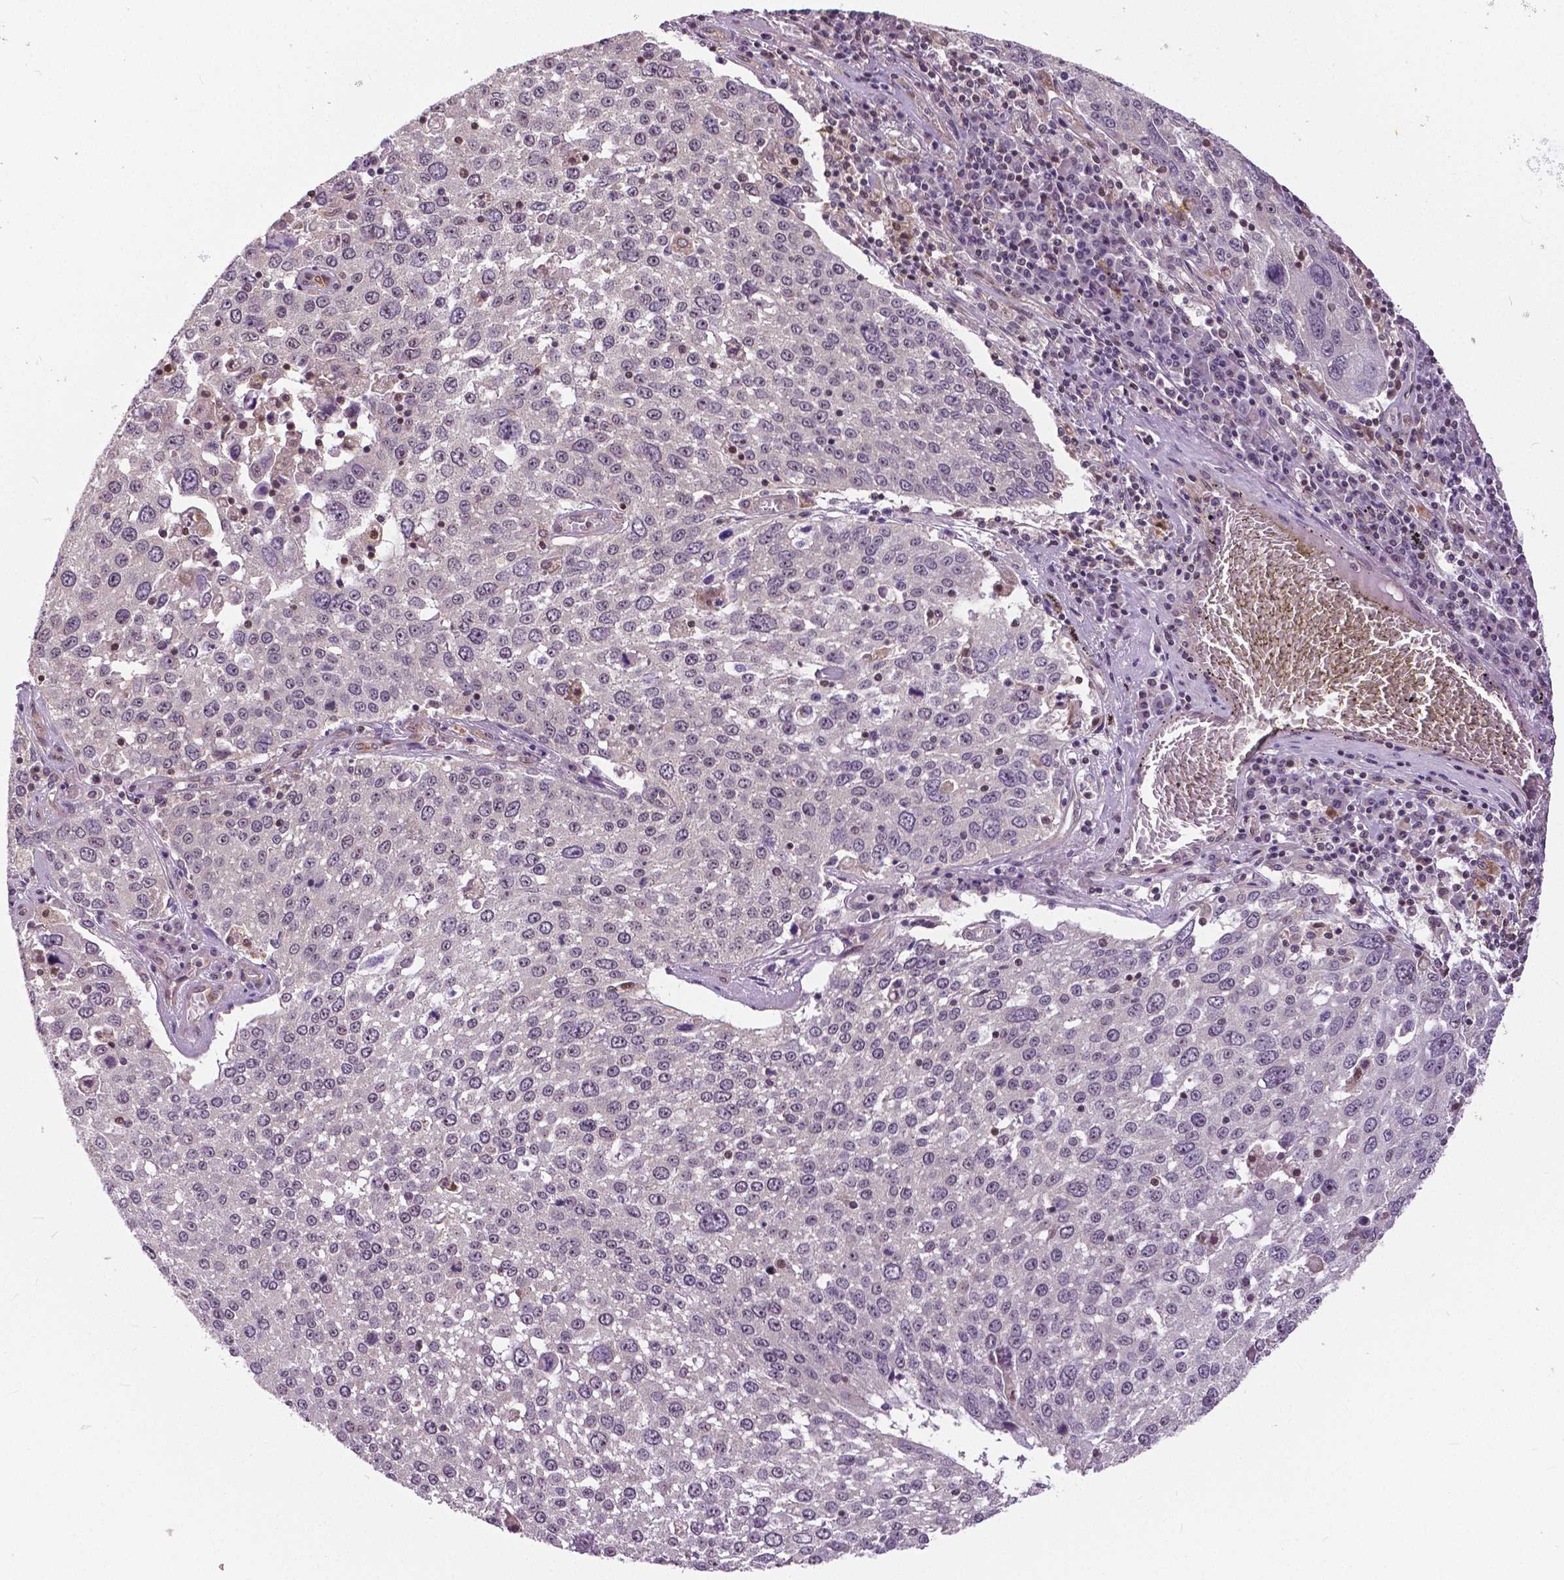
{"staining": {"intensity": "negative", "quantity": "none", "location": "none"}, "tissue": "lung cancer", "cell_type": "Tumor cells", "image_type": "cancer", "snomed": [{"axis": "morphology", "description": "Squamous cell carcinoma, NOS"}, {"axis": "topography", "description": "Lung"}], "caption": "A histopathology image of lung cancer (squamous cell carcinoma) stained for a protein displays no brown staining in tumor cells. (DAB (3,3'-diaminobenzidine) IHC with hematoxylin counter stain).", "gene": "ANXA13", "patient": {"sex": "male", "age": 65}}